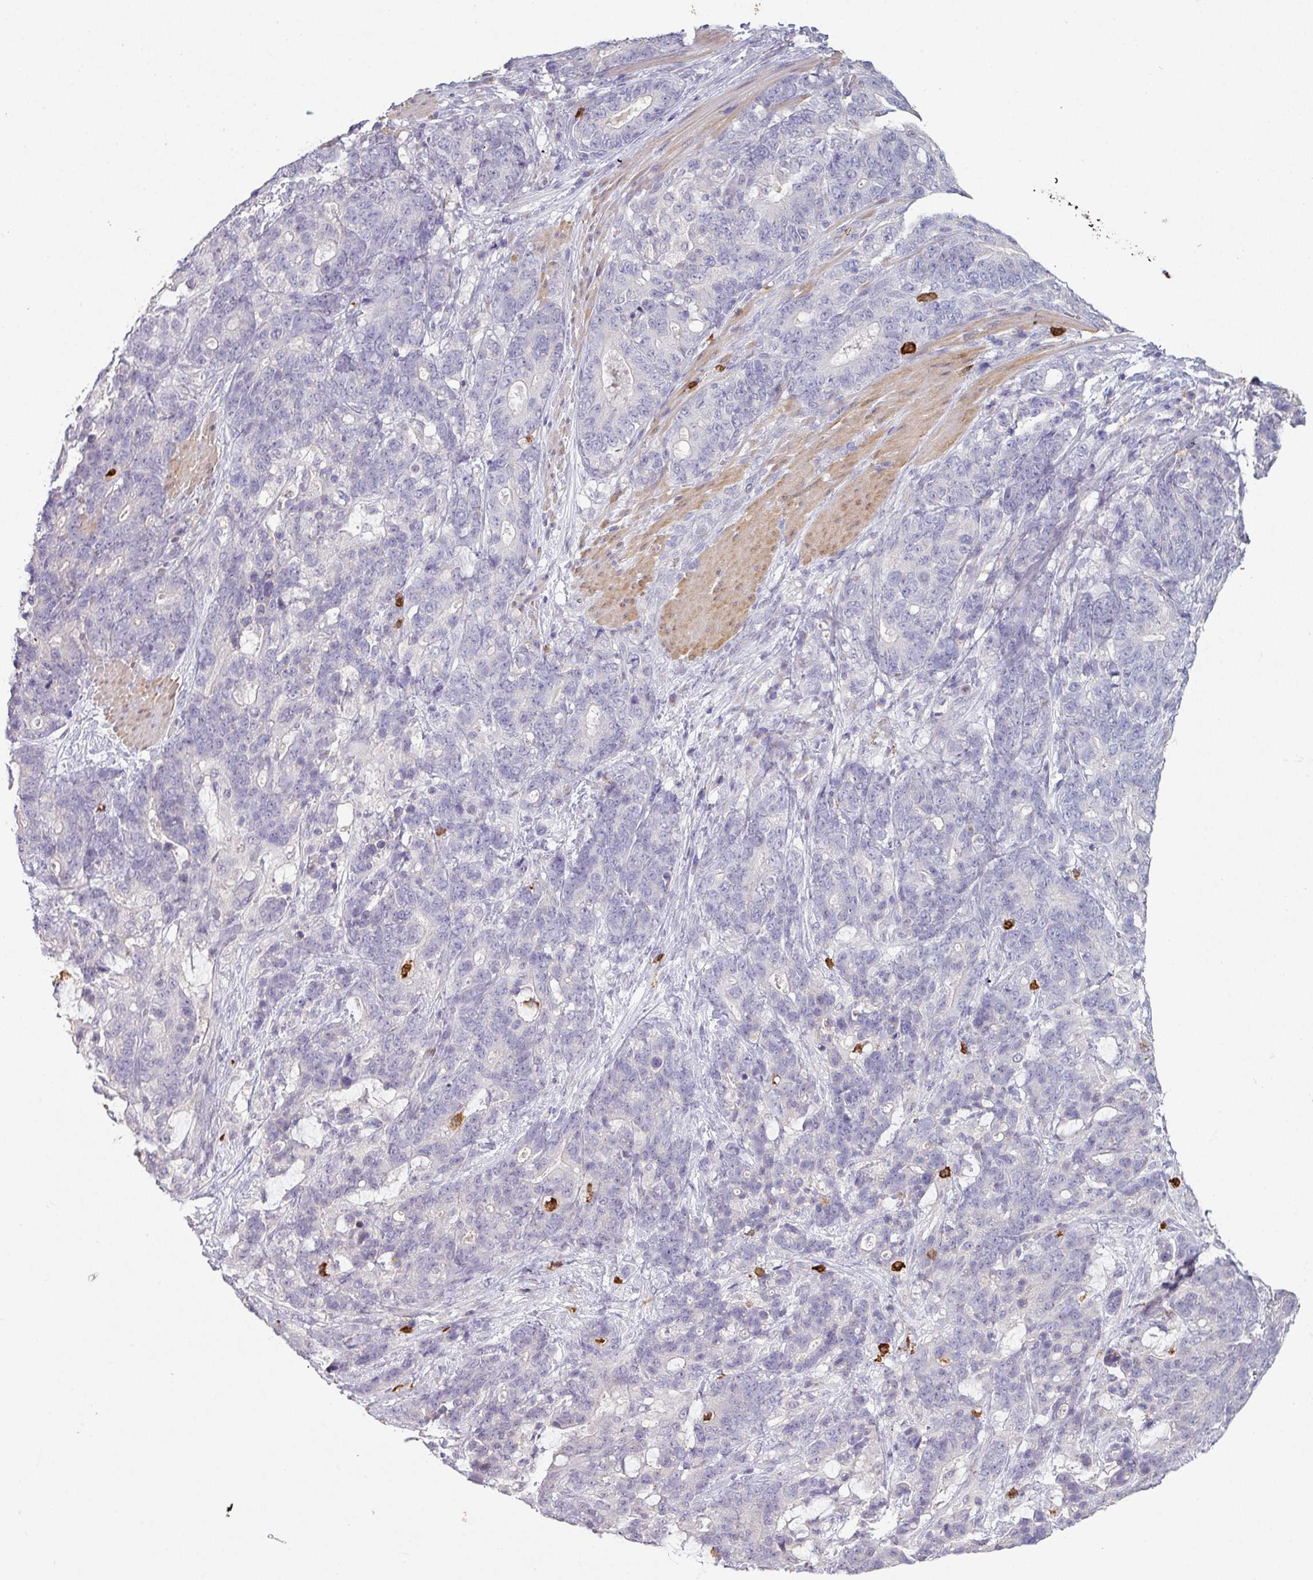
{"staining": {"intensity": "negative", "quantity": "none", "location": "none"}, "tissue": "stomach cancer", "cell_type": "Tumor cells", "image_type": "cancer", "snomed": [{"axis": "morphology", "description": "Normal tissue, NOS"}, {"axis": "morphology", "description": "Adenocarcinoma, NOS"}, {"axis": "topography", "description": "Stomach"}], "caption": "Stomach cancer was stained to show a protein in brown. There is no significant positivity in tumor cells.", "gene": "MAGEC3", "patient": {"sex": "female", "age": 64}}